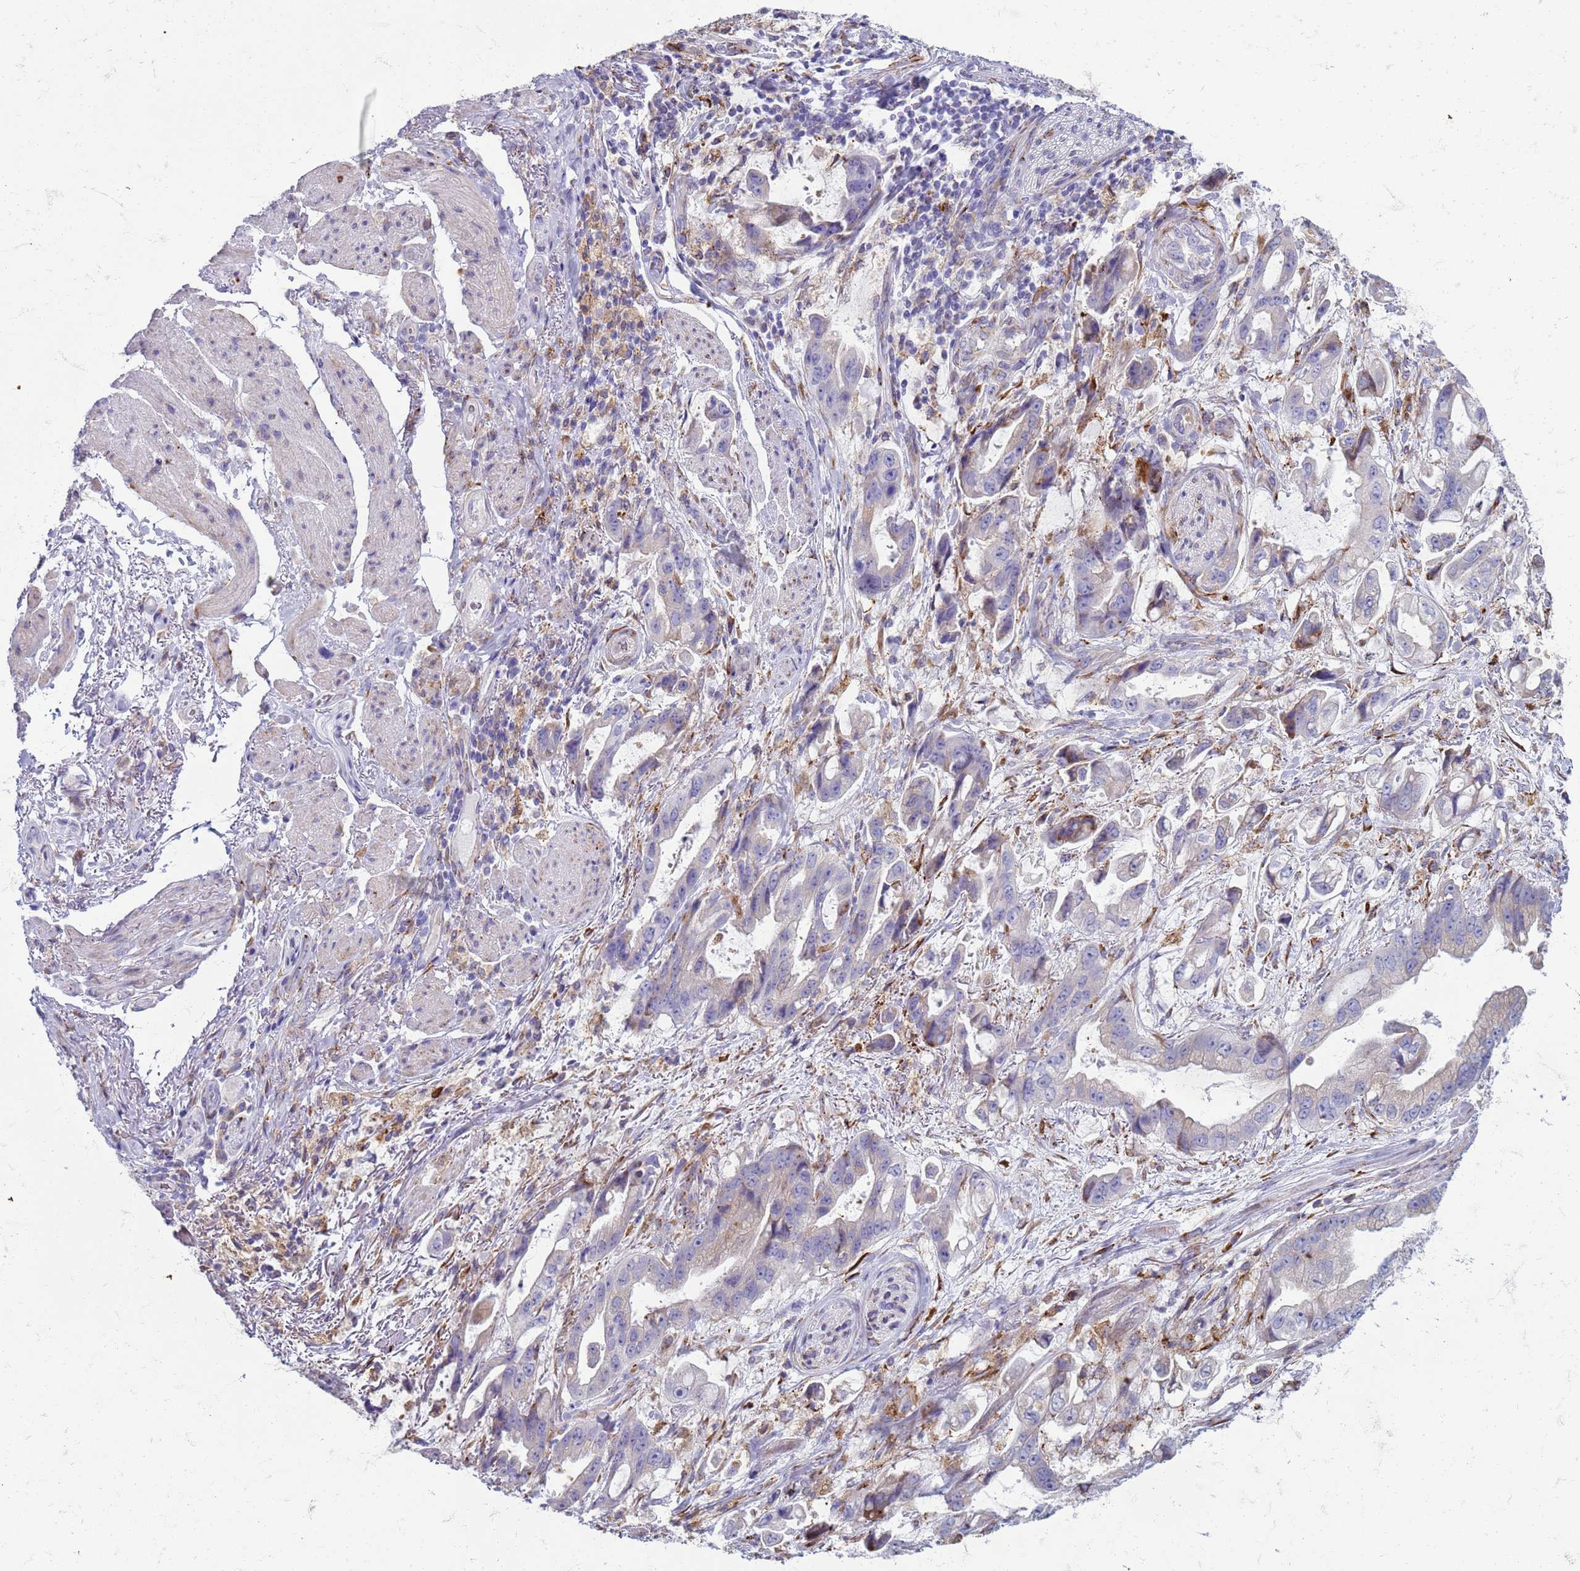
{"staining": {"intensity": "negative", "quantity": "none", "location": "none"}, "tissue": "stomach cancer", "cell_type": "Tumor cells", "image_type": "cancer", "snomed": [{"axis": "morphology", "description": "Adenocarcinoma, NOS"}, {"axis": "topography", "description": "Stomach"}], "caption": "A high-resolution photomicrograph shows IHC staining of adenocarcinoma (stomach), which exhibits no significant staining in tumor cells. (DAB IHC with hematoxylin counter stain).", "gene": "PDK3", "patient": {"sex": "male", "age": 62}}